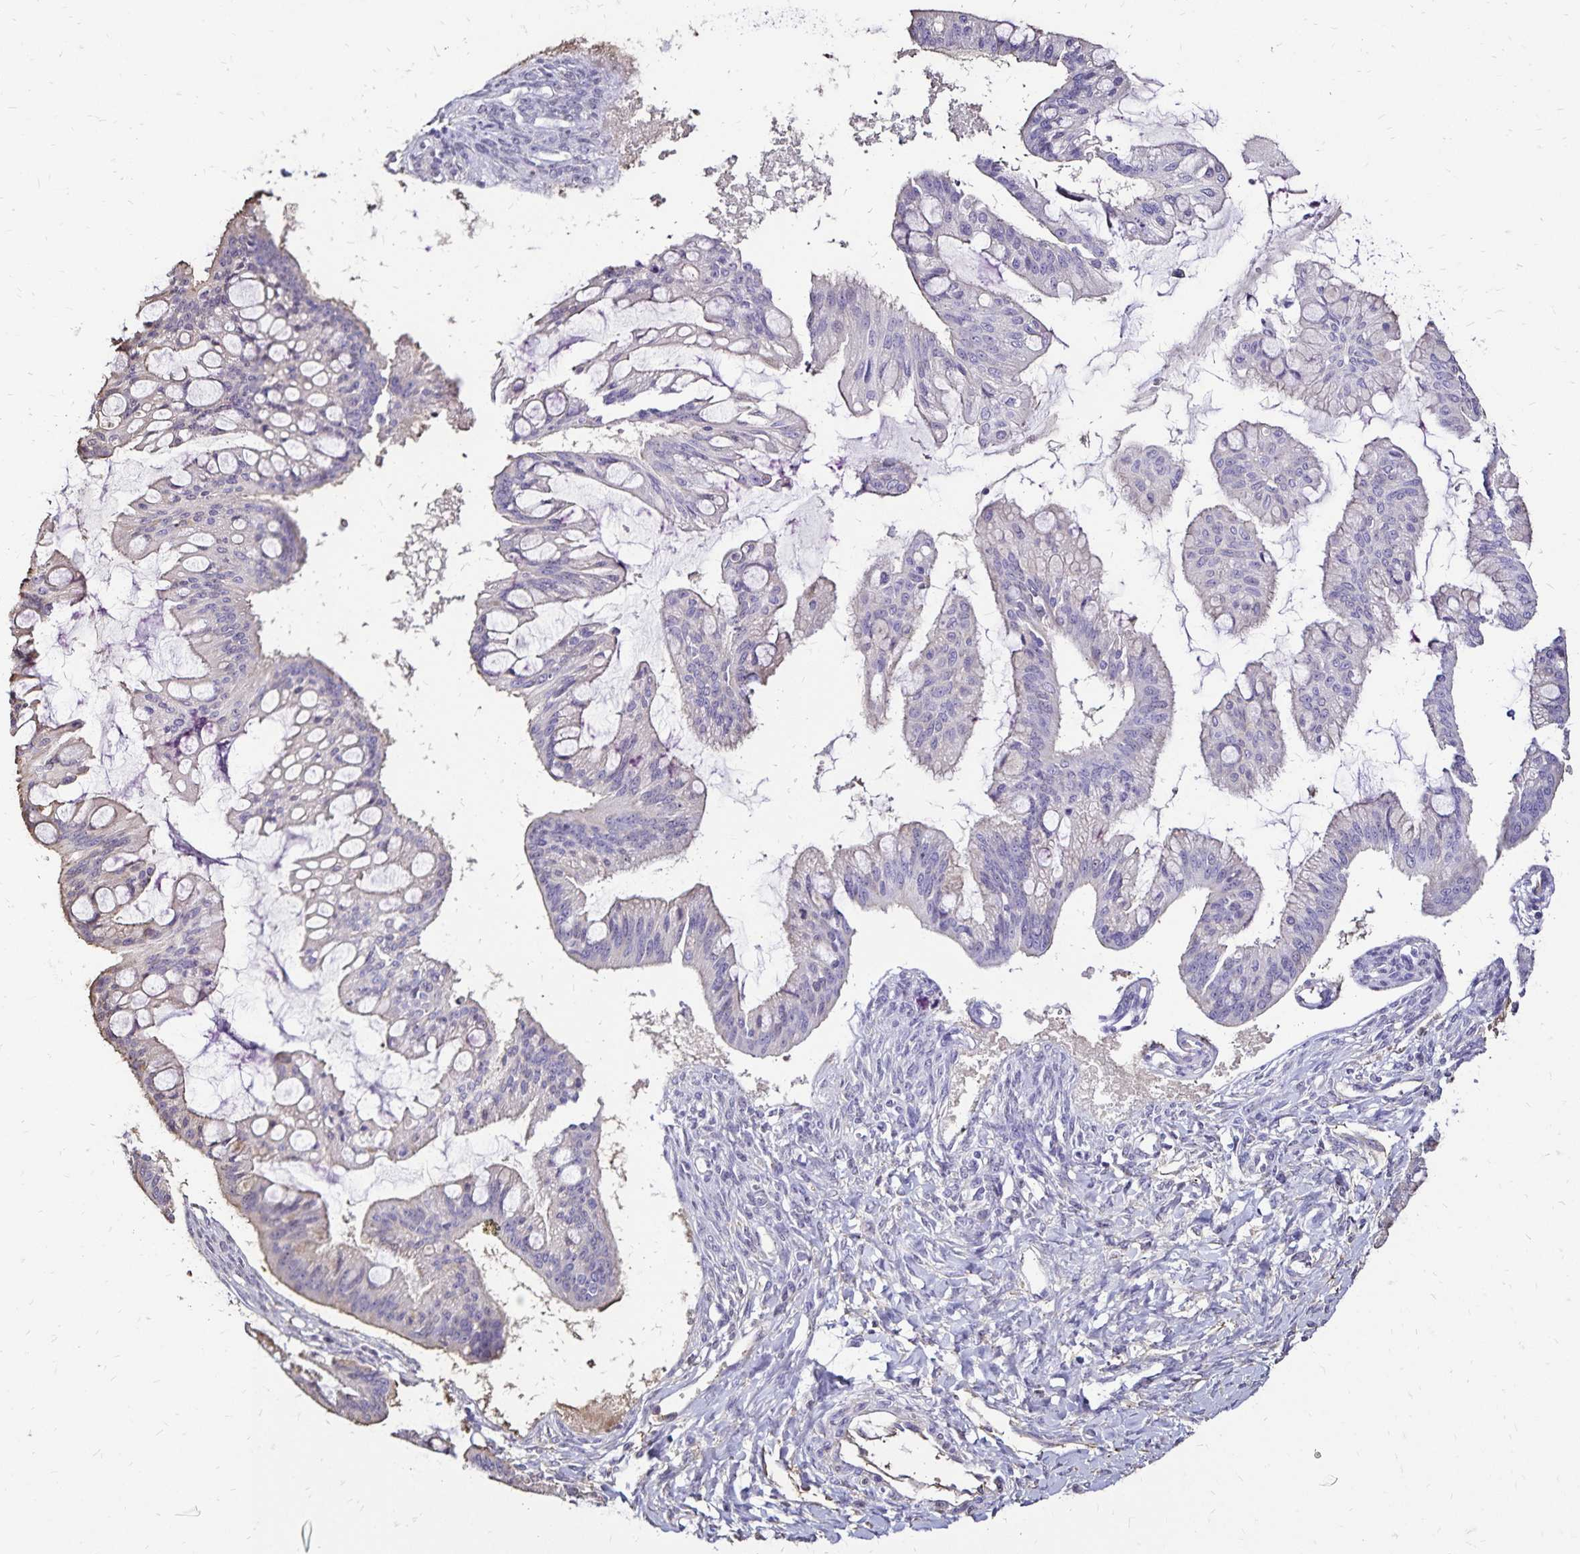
{"staining": {"intensity": "negative", "quantity": "none", "location": "none"}, "tissue": "ovarian cancer", "cell_type": "Tumor cells", "image_type": "cancer", "snomed": [{"axis": "morphology", "description": "Cystadenocarcinoma, mucinous, NOS"}, {"axis": "topography", "description": "Ovary"}], "caption": "There is no significant positivity in tumor cells of ovarian cancer. The staining was performed using DAB to visualize the protein expression in brown, while the nuclei were stained in blue with hematoxylin (Magnification: 20x).", "gene": "KISS1", "patient": {"sex": "female", "age": 73}}